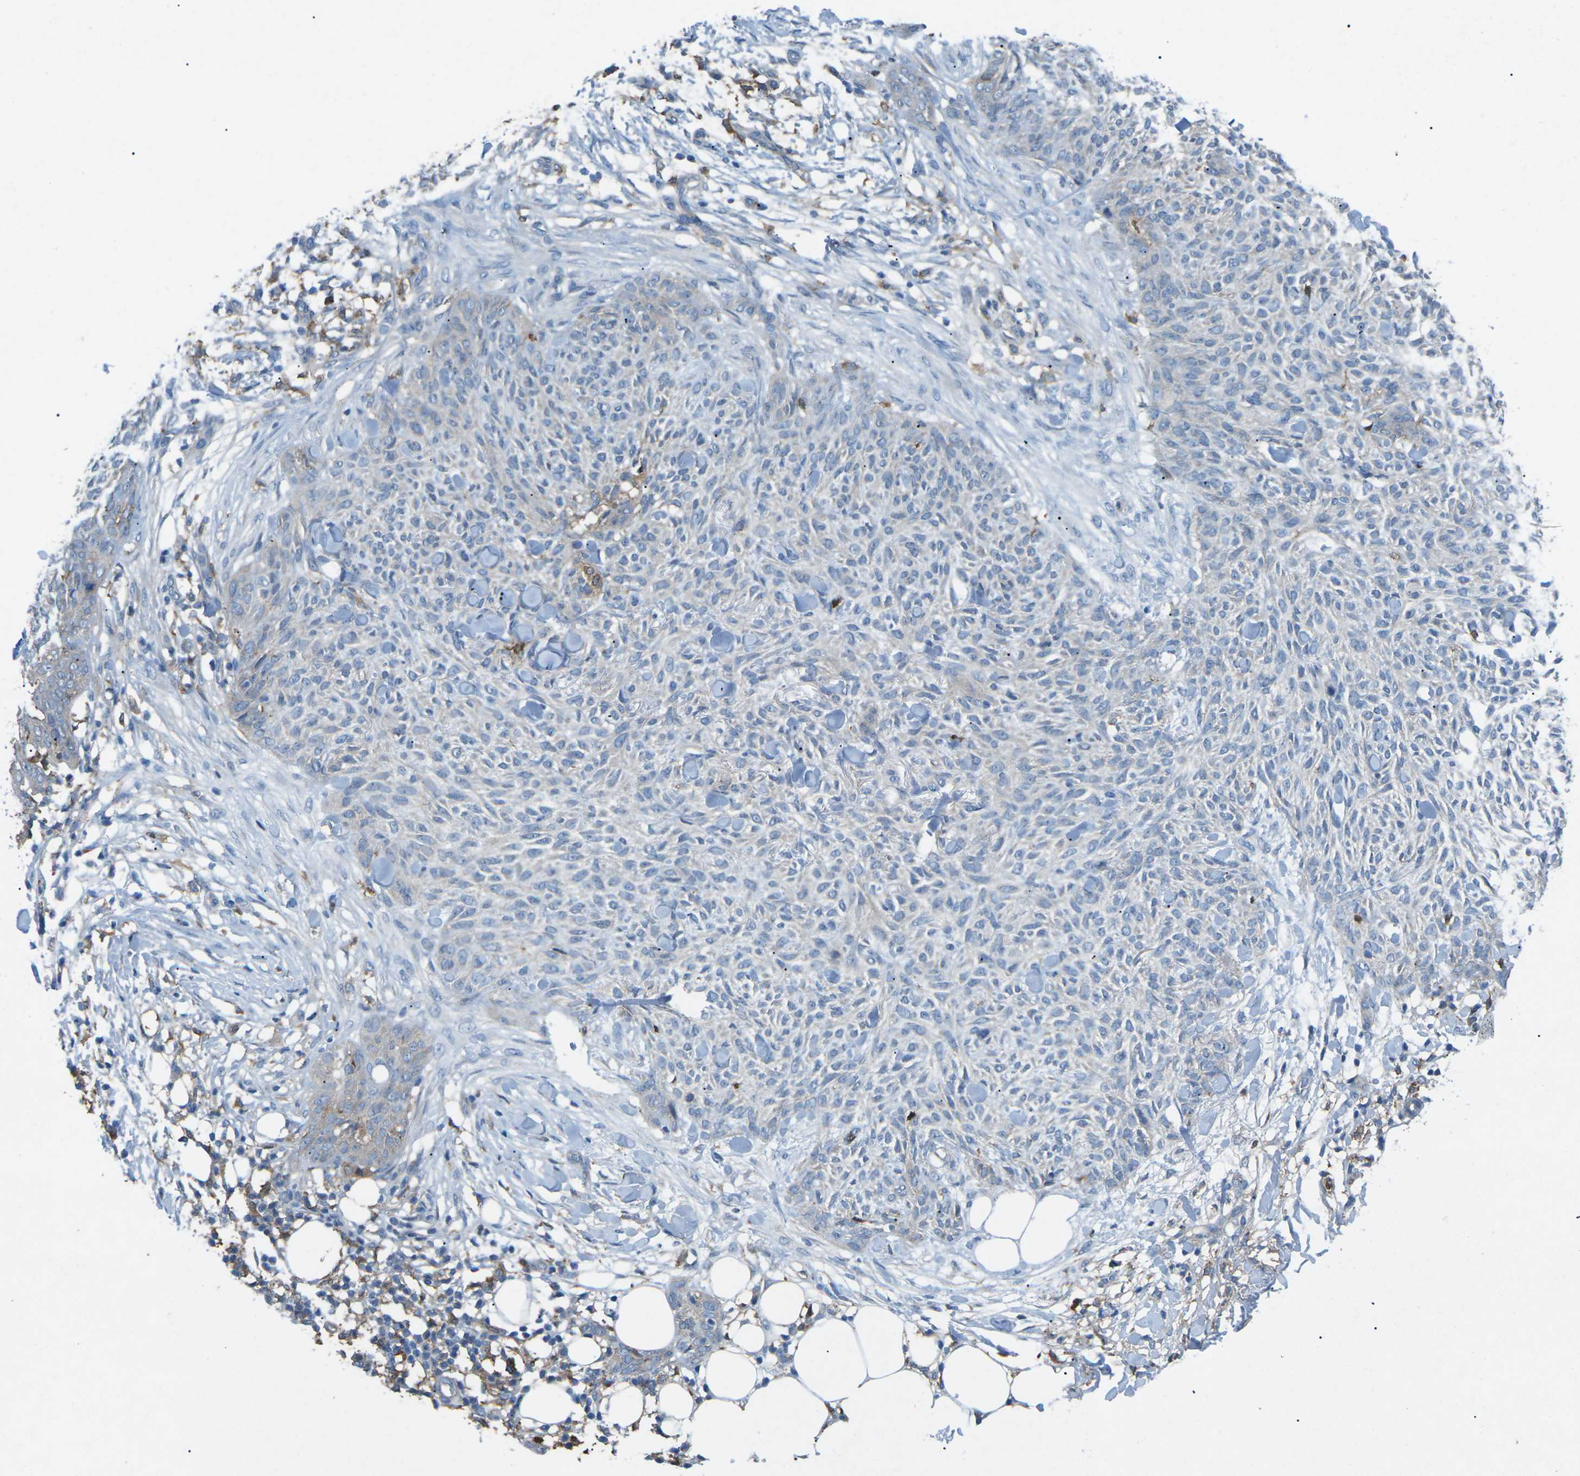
{"staining": {"intensity": "weak", "quantity": "<25%", "location": "cytoplasmic/membranous"}, "tissue": "skin cancer", "cell_type": "Tumor cells", "image_type": "cancer", "snomed": [{"axis": "morphology", "description": "Basal cell carcinoma"}, {"axis": "topography", "description": "Skin"}], "caption": "An IHC micrograph of basal cell carcinoma (skin) is shown. There is no staining in tumor cells of basal cell carcinoma (skin).", "gene": "STK11", "patient": {"sex": "female", "age": 84}}